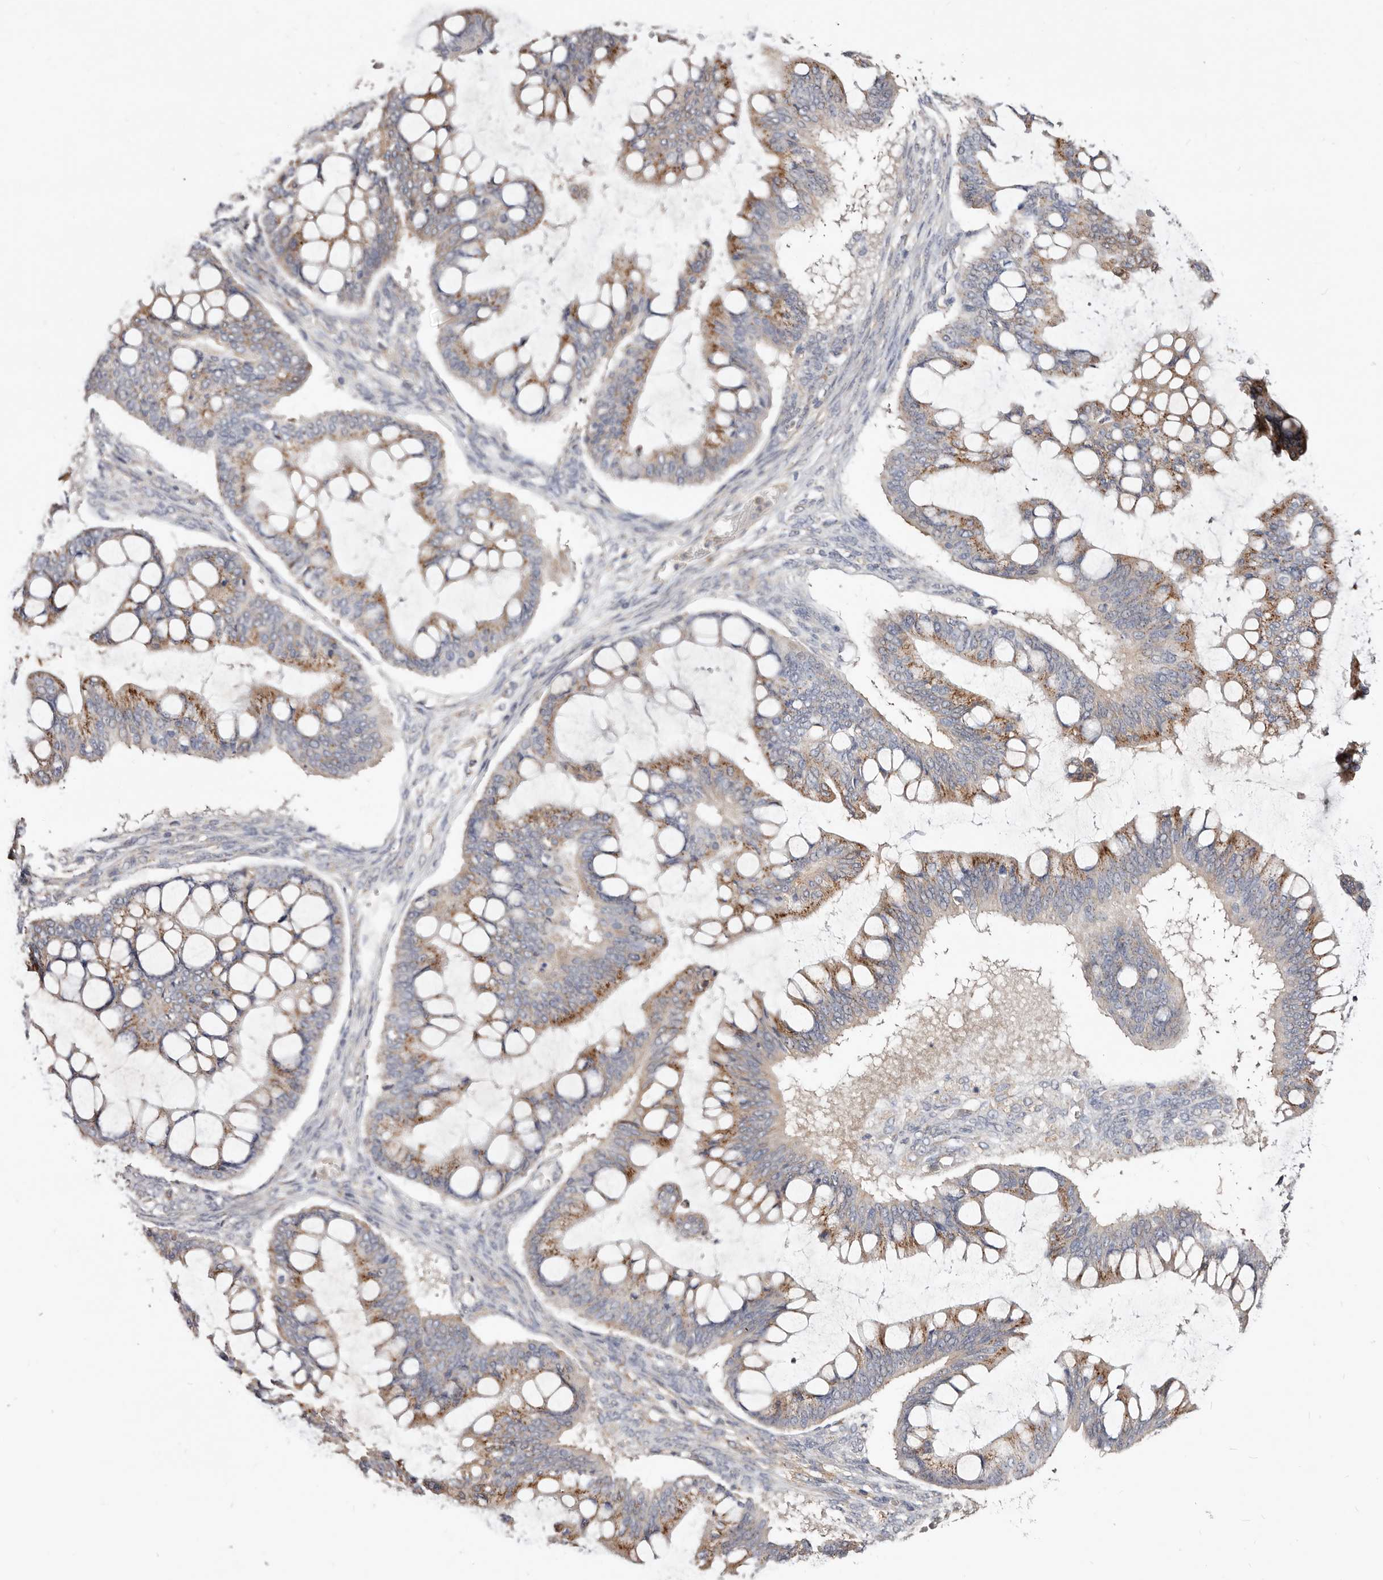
{"staining": {"intensity": "moderate", "quantity": "25%-75%", "location": "cytoplasmic/membranous"}, "tissue": "ovarian cancer", "cell_type": "Tumor cells", "image_type": "cancer", "snomed": [{"axis": "morphology", "description": "Cystadenocarcinoma, mucinous, NOS"}, {"axis": "topography", "description": "Ovary"}], "caption": "About 25%-75% of tumor cells in ovarian mucinous cystadenocarcinoma demonstrate moderate cytoplasmic/membranous protein staining as visualized by brown immunohistochemical staining.", "gene": "LRRC25", "patient": {"sex": "female", "age": 73}}